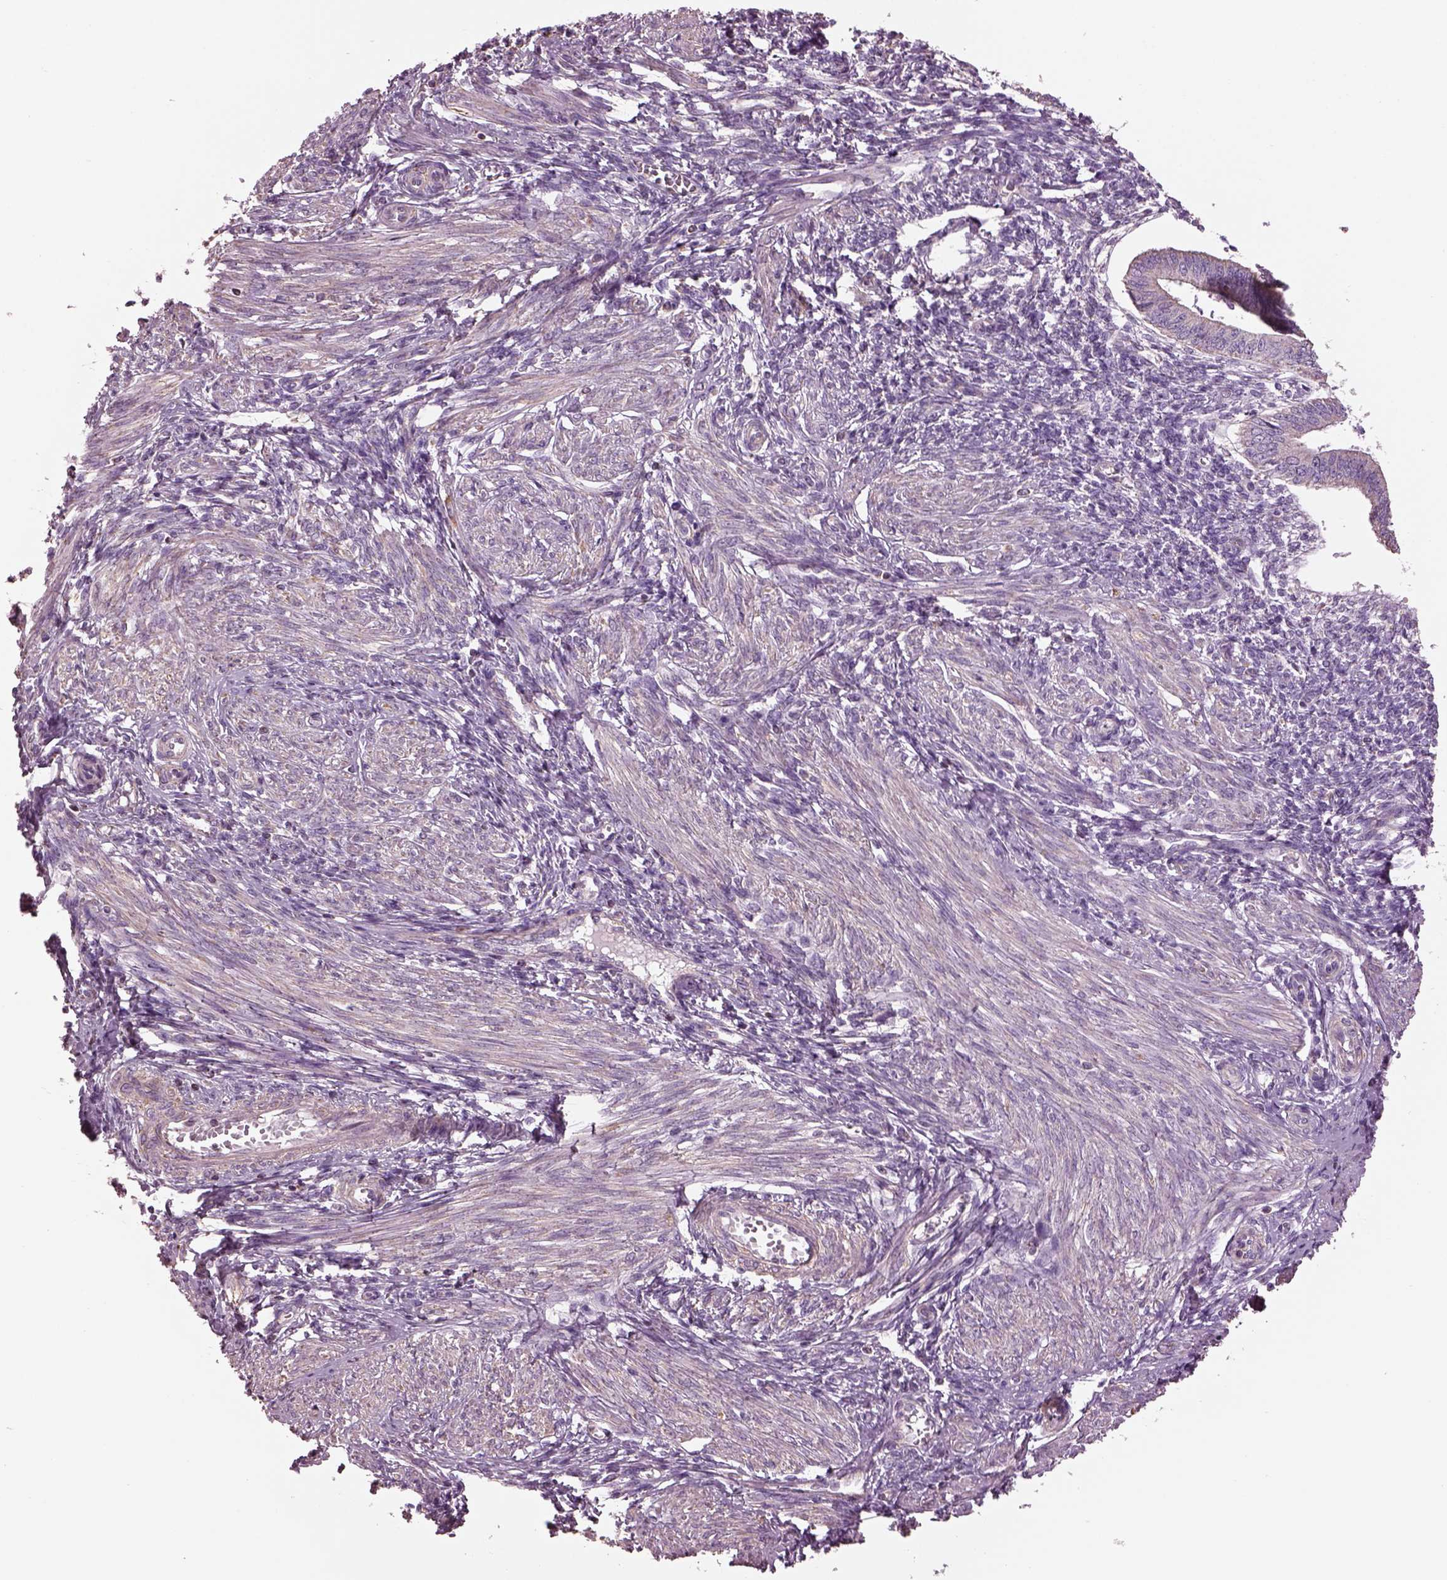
{"staining": {"intensity": "negative", "quantity": "none", "location": "none"}, "tissue": "endometrium", "cell_type": "Cells in endometrial stroma", "image_type": "normal", "snomed": [{"axis": "morphology", "description": "Normal tissue, NOS"}, {"axis": "topography", "description": "Endometrium"}], "caption": "Immunohistochemistry (IHC) photomicrograph of benign endometrium: human endometrium stained with DAB (3,3'-diaminobenzidine) shows no significant protein positivity in cells in endometrial stroma. (Brightfield microscopy of DAB (3,3'-diaminobenzidine) immunohistochemistry (IHC) at high magnification).", "gene": "SPATA7", "patient": {"sex": "female", "age": 42}}